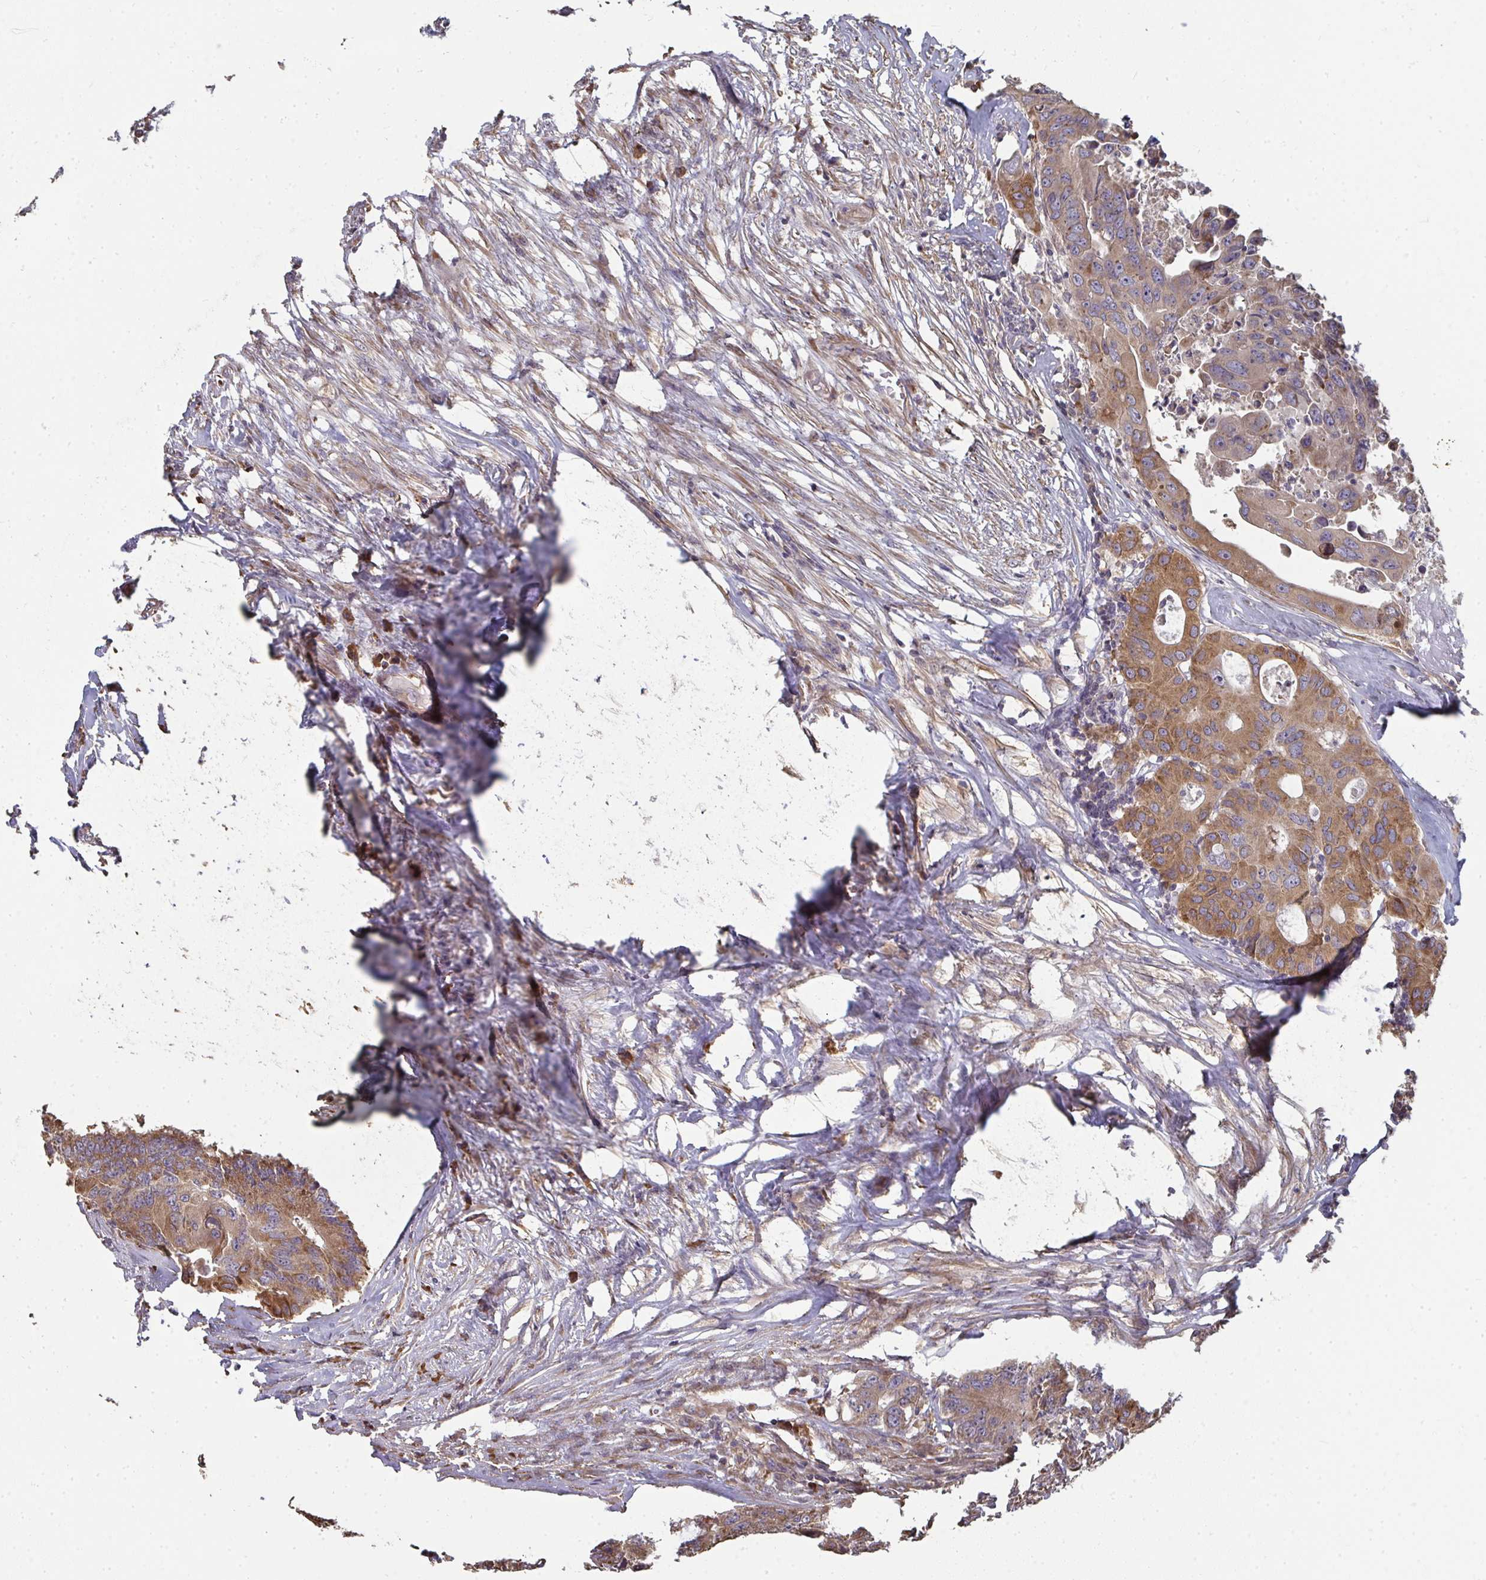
{"staining": {"intensity": "moderate", "quantity": ">75%", "location": "cytoplasmic/membranous"}, "tissue": "colorectal cancer", "cell_type": "Tumor cells", "image_type": "cancer", "snomed": [{"axis": "morphology", "description": "Adenocarcinoma, NOS"}, {"axis": "topography", "description": "Colon"}], "caption": "There is medium levels of moderate cytoplasmic/membranous staining in tumor cells of colorectal cancer (adenocarcinoma), as demonstrated by immunohistochemical staining (brown color).", "gene": "ZFYVE28", "patient": {"sex": "male", "age": 71}}